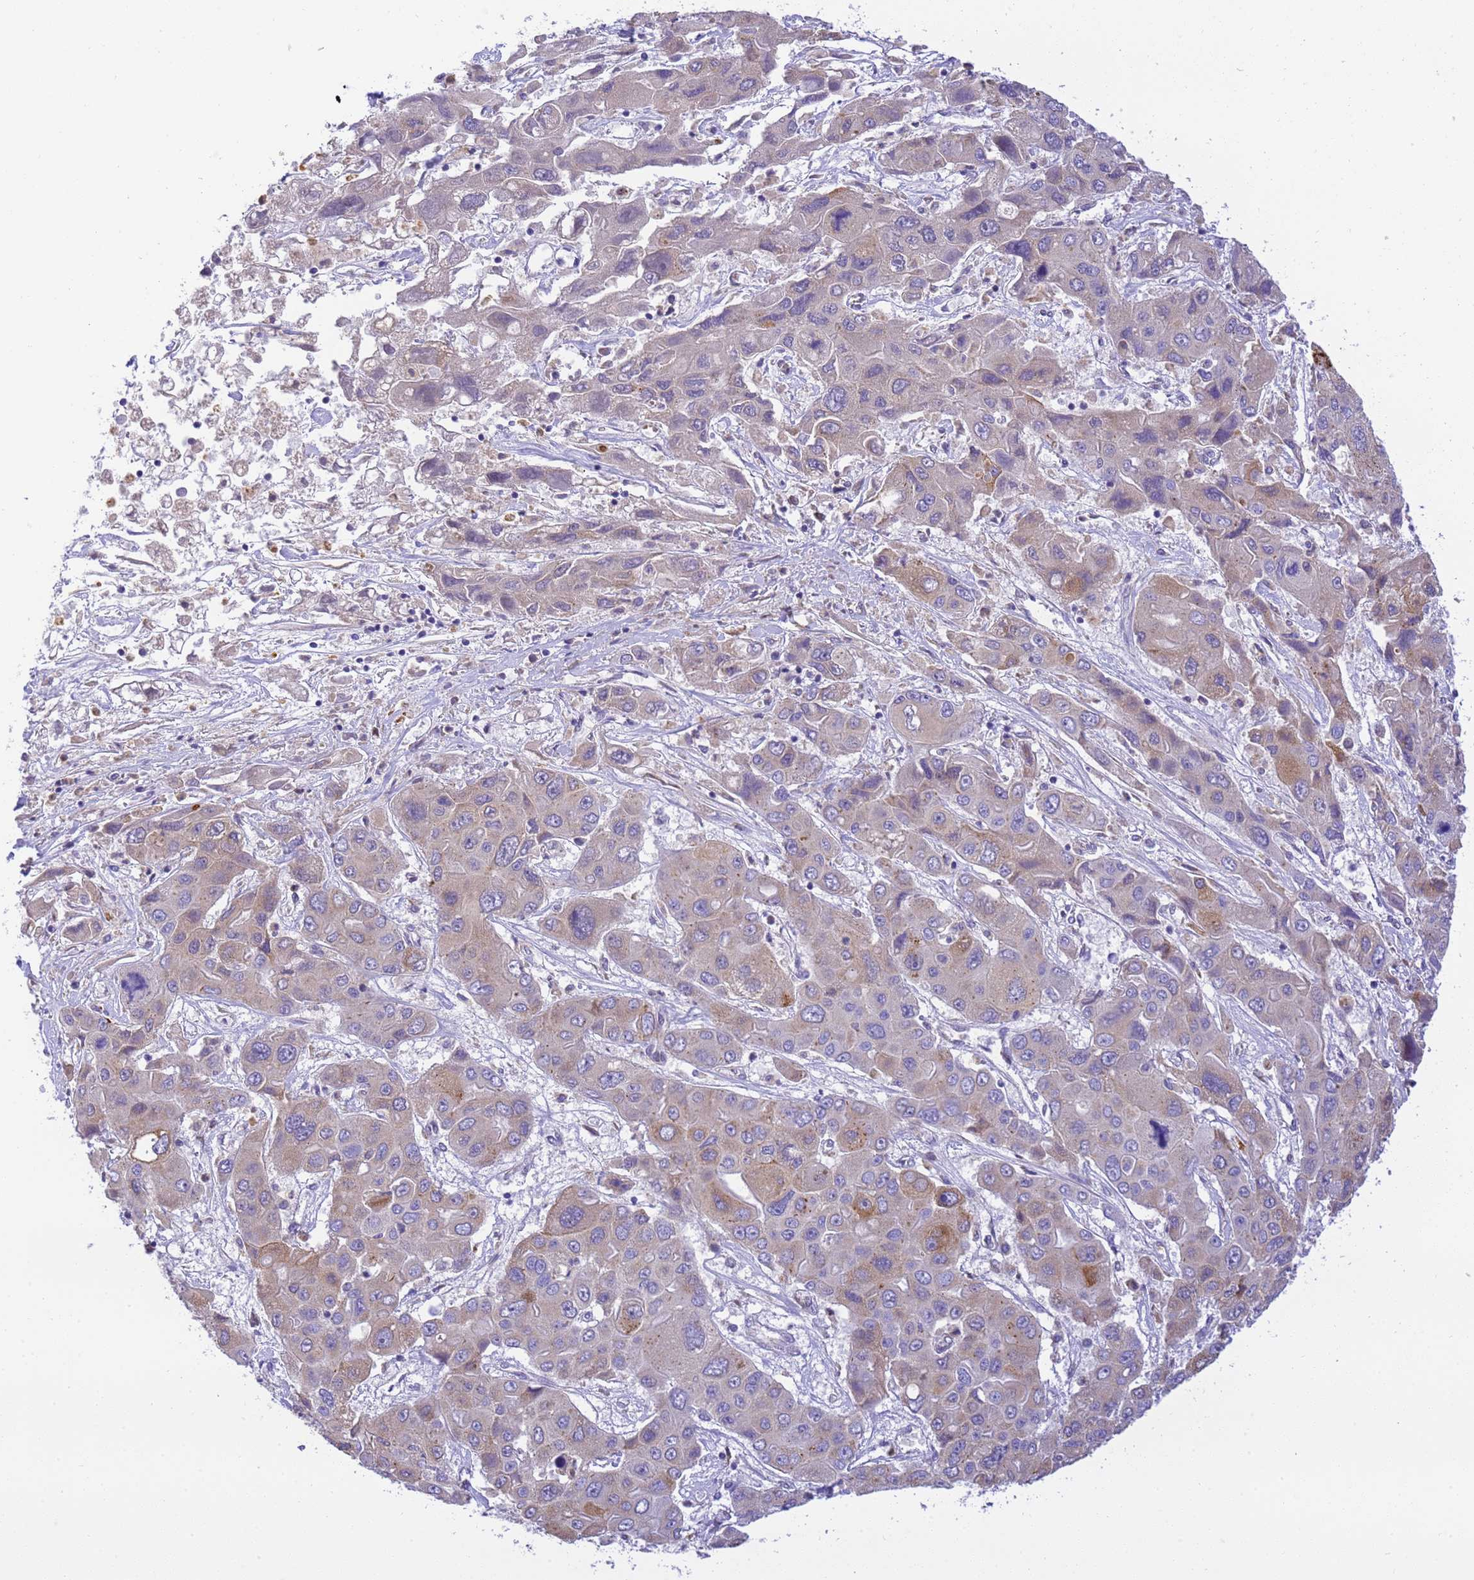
{"staining": {"intensity": "moderate", "quantity": "<25%", "location": "cytoplasmic/membranous"}, "tissue": "liver cancer", "cell_type": "Tumor cells", "image_type": "cancer", "snomed": [{"axis": "morphology", "description": "Cholangiocarcinoma"}, {"axis": "topography", "description": "Liver"}], "caption": "A histopathology image showing moderate cytoplasmic/membranous expression in about <25% of tumor cells in liver cancer, as visualized by brown immunohistochemical staining.", "gene": "RHBDD3", "patient": {"sex": "male", "age": 67}}